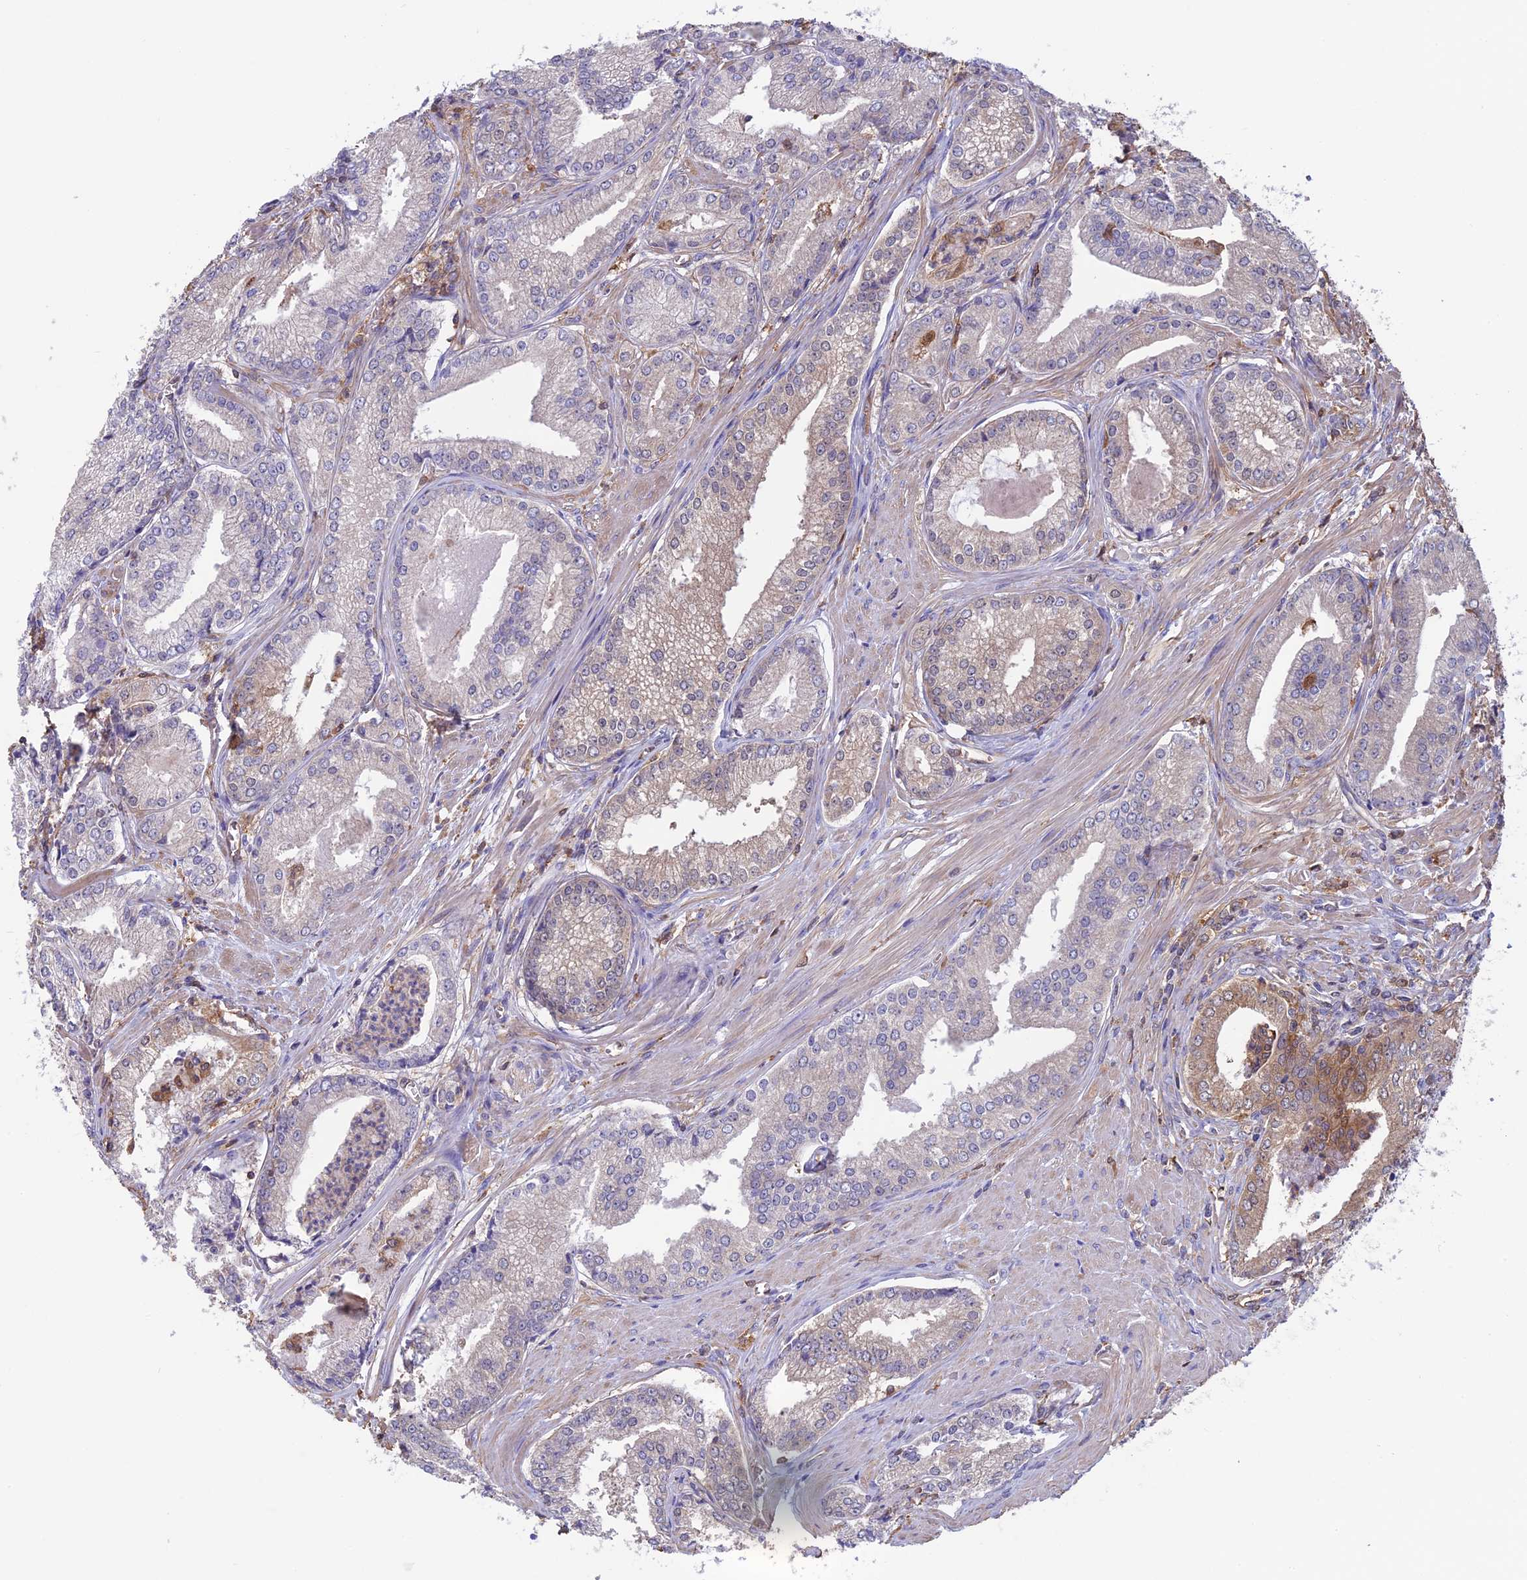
{"staining": {"intensity": "moderate", "quantity": "<25%", "location": "cytoplasmic/membranous"}, "tissue": "prostate cancer", "cell_type": "Tumor cells", "image_type": "cancer", "snomed": [{"axis": "morphology", "description": "Adenocarcinoma, Low grade"}, {"axis": "topography", "description": "Prostate"}], "caption": "Immunohistochemistry micrograph of neoplastic tissue: human prostate cancer stained using immunohistochemistry reveals low levels of moderate protein expression localized specifically in the cytoplasmic/membranous of tumor cells, appearing as a cytoplasmic/membranous brown color.", "gene": "ARHGAP18", "patient": {"sex": "male", "age": 54}}